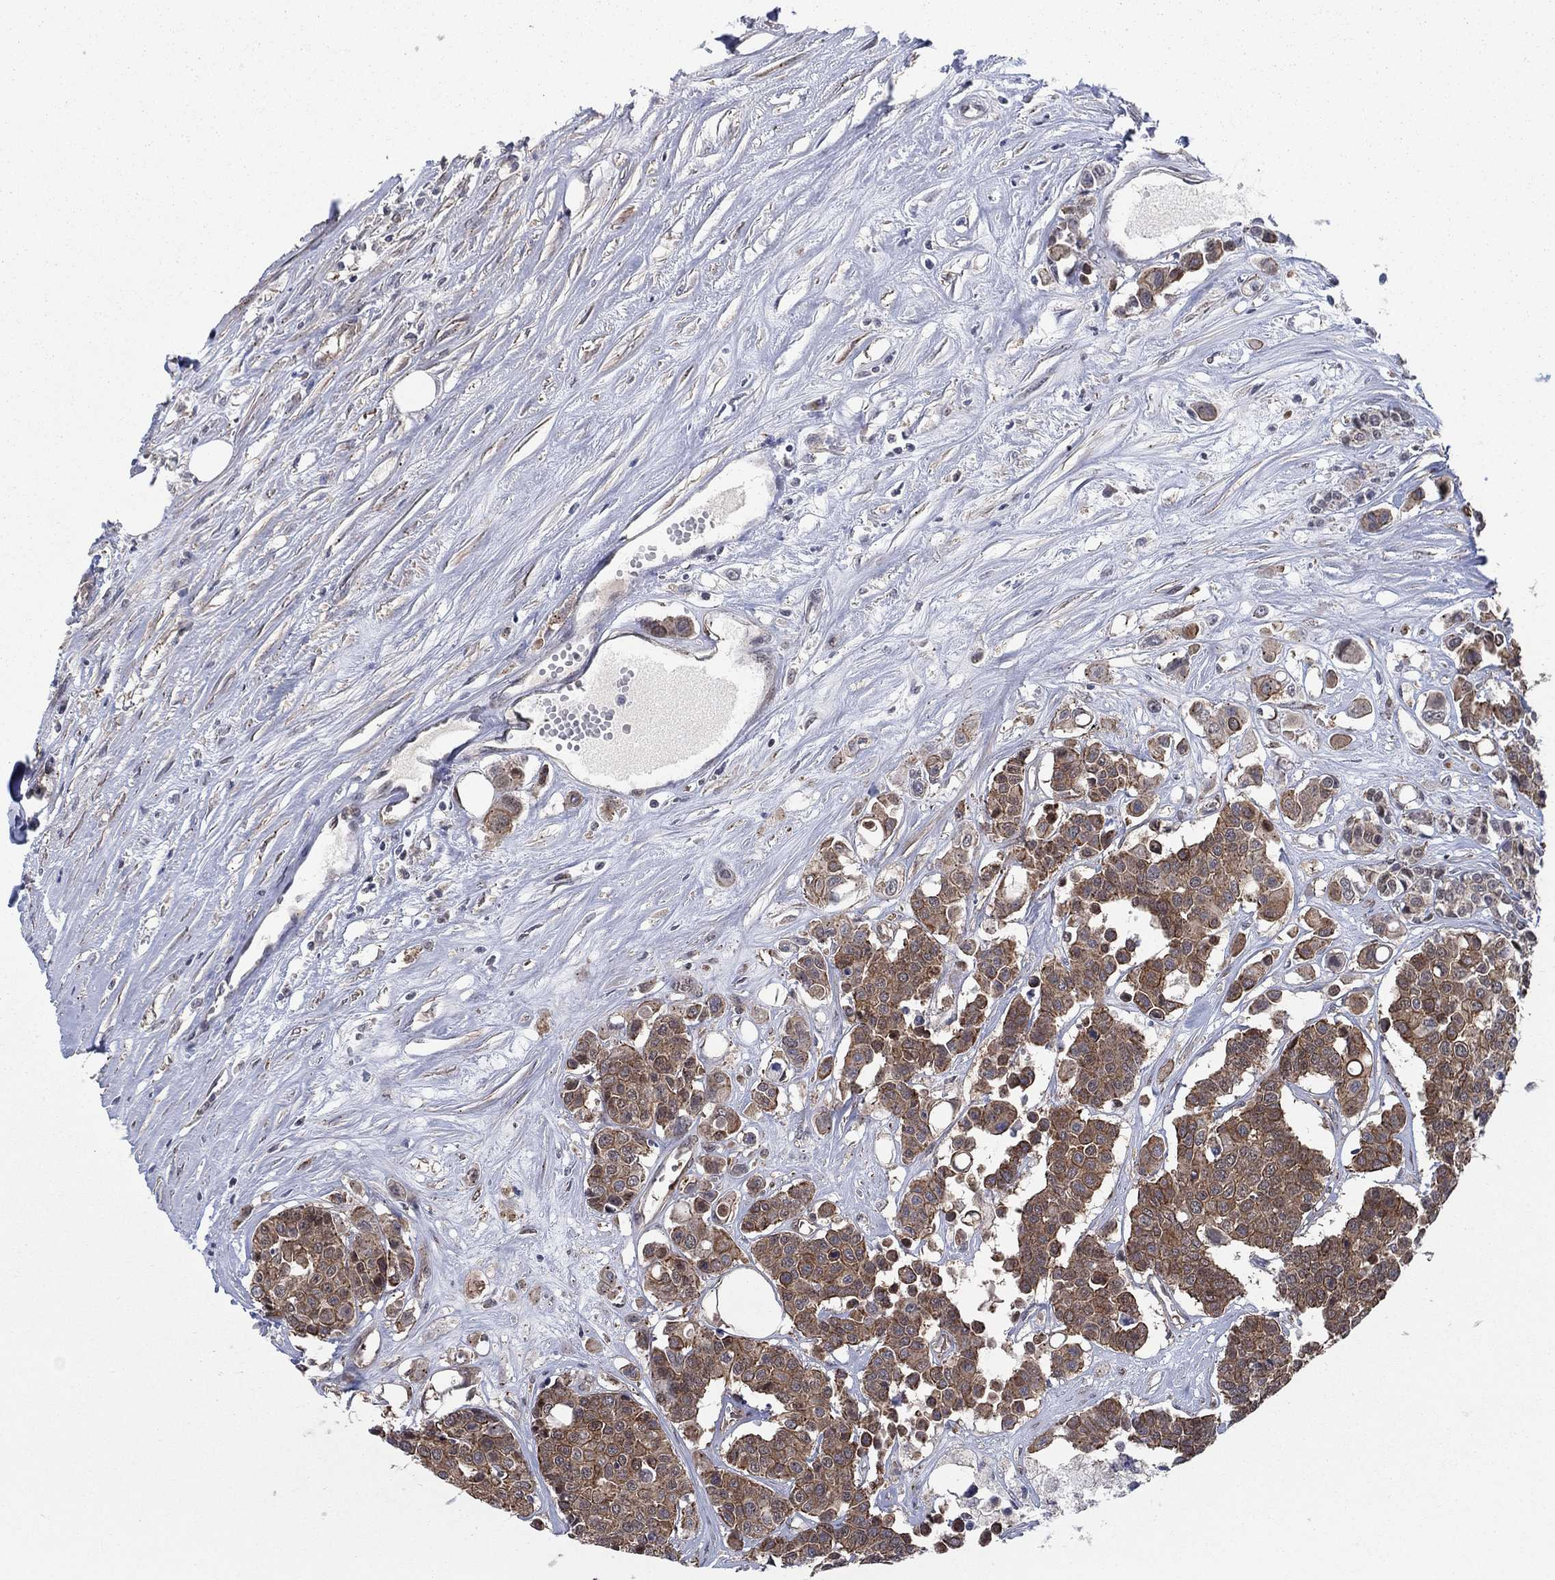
{"staining": {"intensity": "moderate", "quantity": ">75%", "location": "cytoplasmic/membranous"}, "tissue": "carcinoid", "cell_type": "Tumor cells", "image_type": "cancer", "snomed": [{"axis": "morphology", "description": "Carcinoid, malignant, NOS"}, {"axis": "topography", "description": "Colon"}], "caption": "A medium amount of moderate cytoplasmic/membranous staining is identified in approximately >75% of tumor cells in carcinoid (malignant) tissue.", "gene": "SH3RF1", "patient": {"sex": "male", "age": 81}}